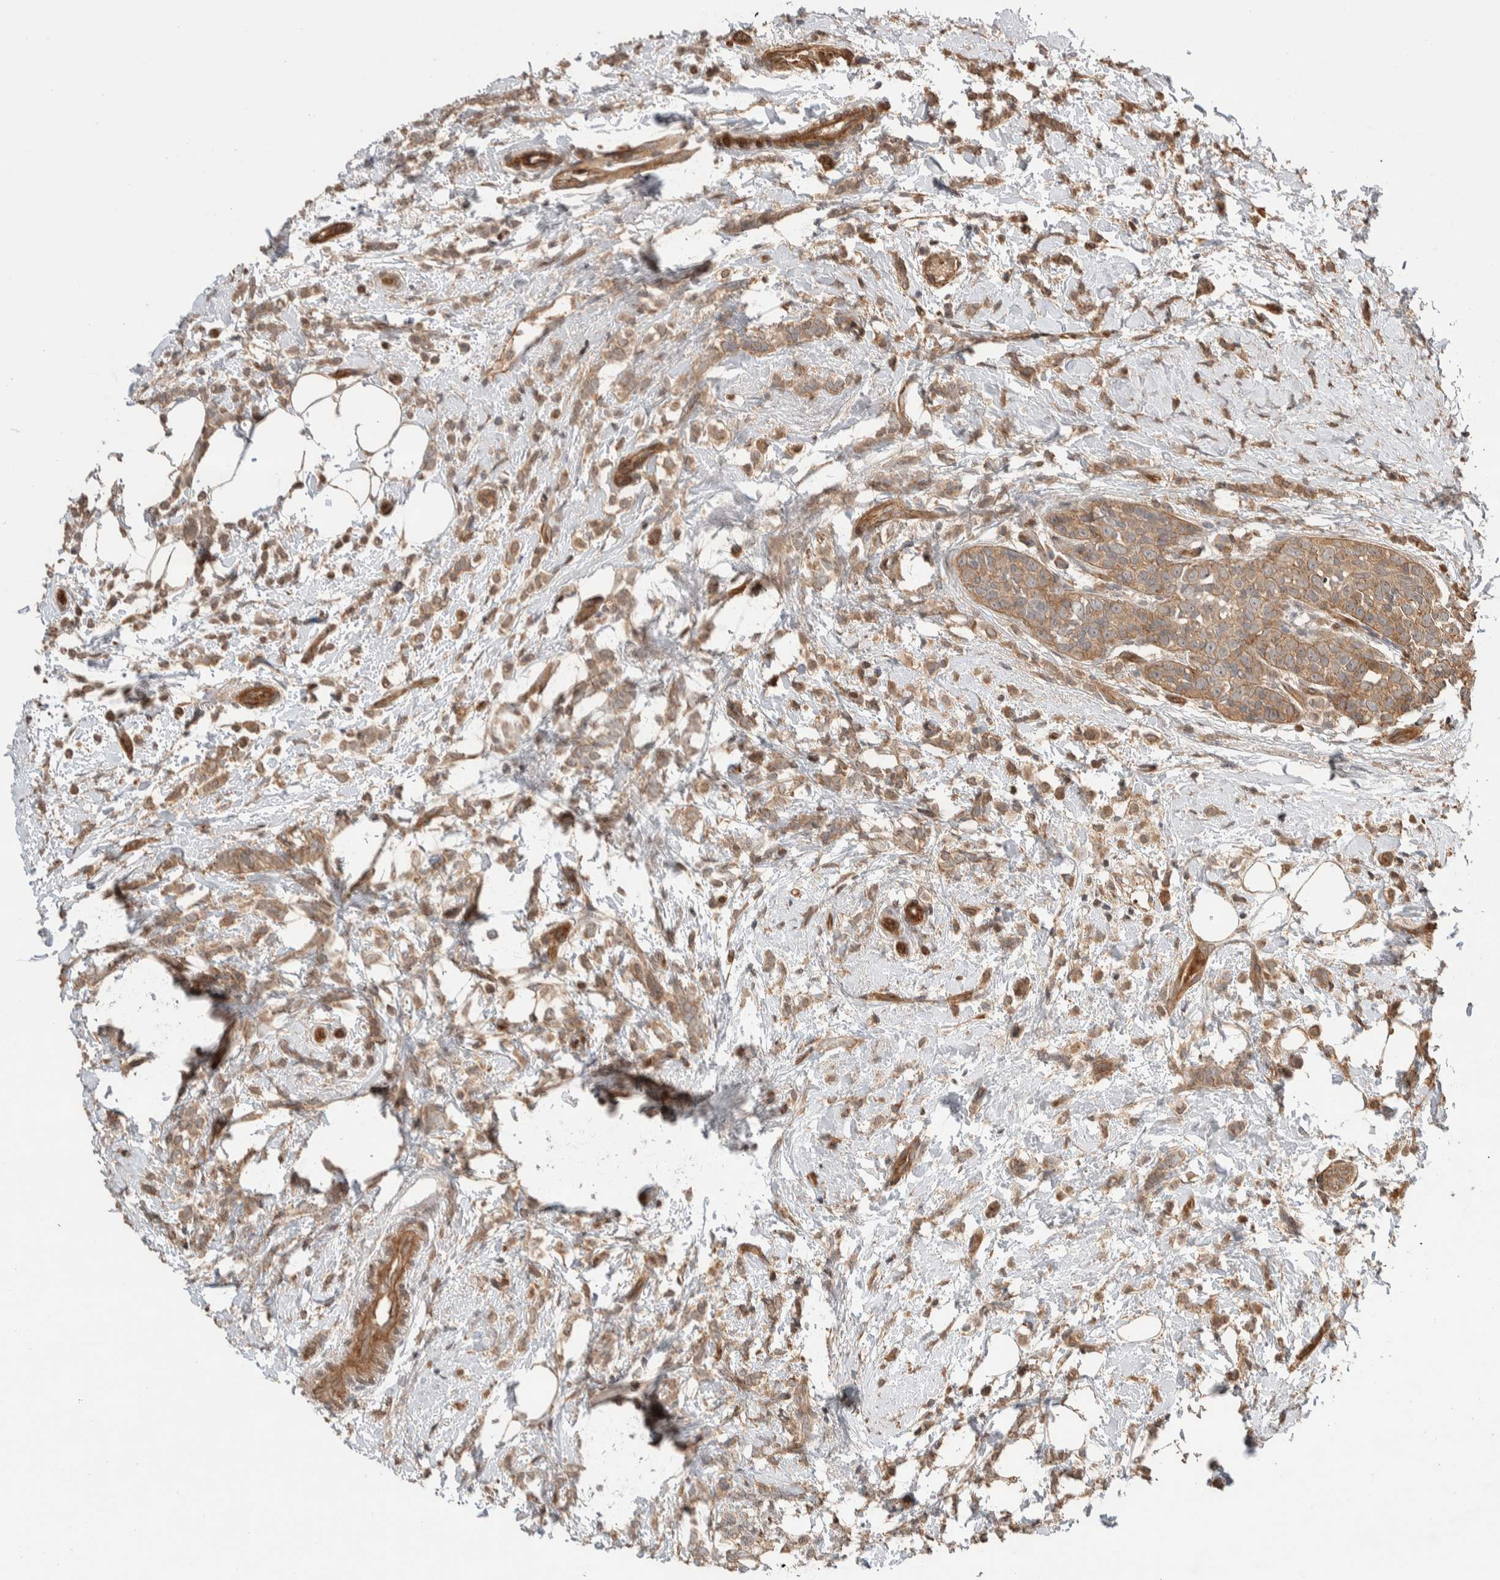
{"staining": {"intensity": "moderate", "quantity": ">75%", "location": "cytoplasmic/membranous"}, "tissue": "breast cancer", "cell_type": "Tumor cells", "image_type": "cancer", "snomed": [{"axis": "morphology", "description": "Lobular carcinoma"}, {"axis": "topography", "description": "Breast"}], "caption": "Human lobular carcinoma (breast) stained with a brown dye displays moderate cytoplasmic/membranous positive positivity in about >75% of tumor cells.", "gene": "ERC1", "patient": {"sex": "female", "age": 50}}